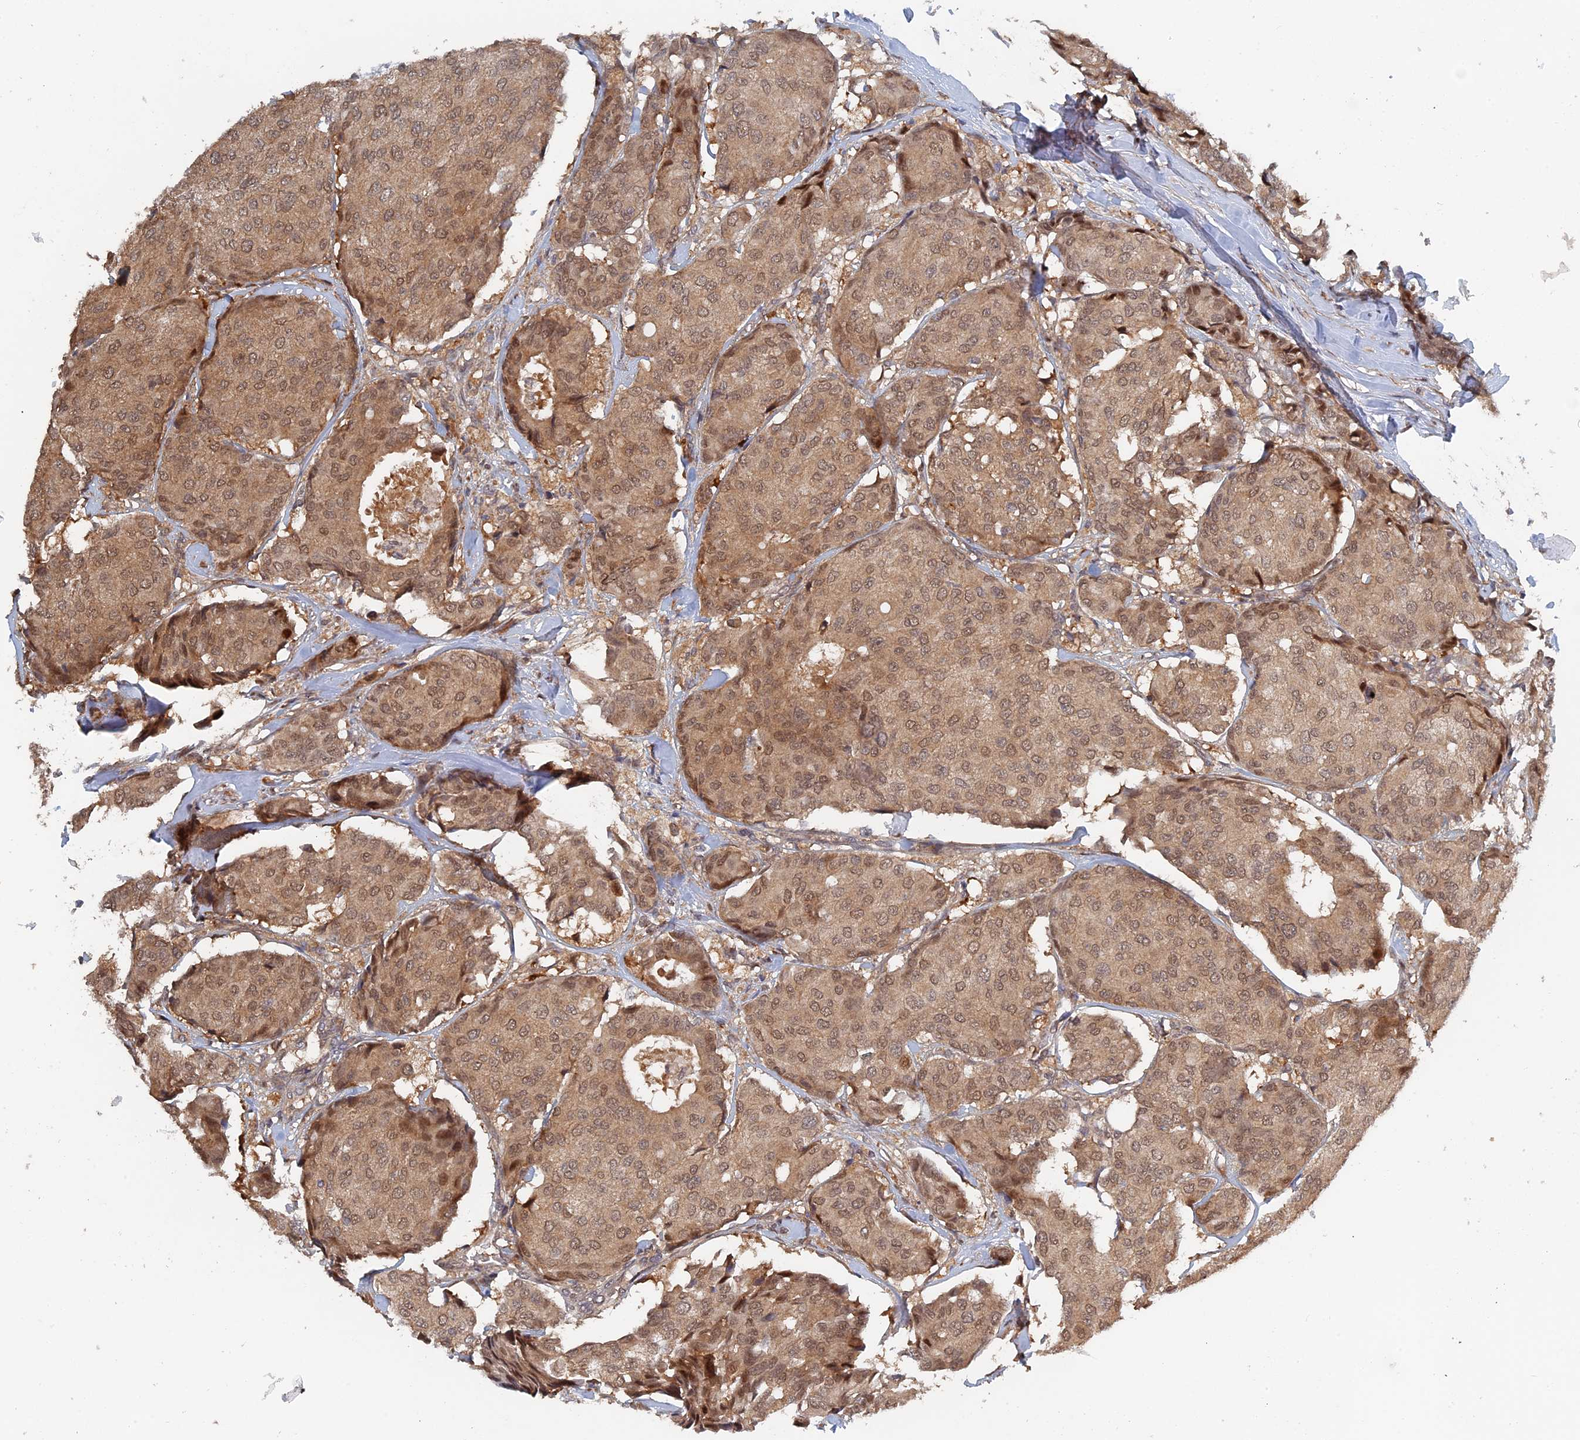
{"staining": {"intensity": "moderate", "quantity": ">75%", "location": "cytoplasmic/membranous,nuclear"}, "tissue": "breast cancer", "cell_type": "Tumor cells", "image_type": "cancer", "snomed": [{"axis": "morphology", "description": "Duct carcinoma"}, {"axis": "topography", "description": "Breast"}], "caption": "There is medium levels of moderate cytoplasmic/membranous and nuclear staining in tumor cells of breast cancer (infiltrating ductal carcinoma), as demonstrated by immunohistochemical staining (brown color).", "gene": "ELOVL6", "patient": {"sex": "female", "age": 75}}